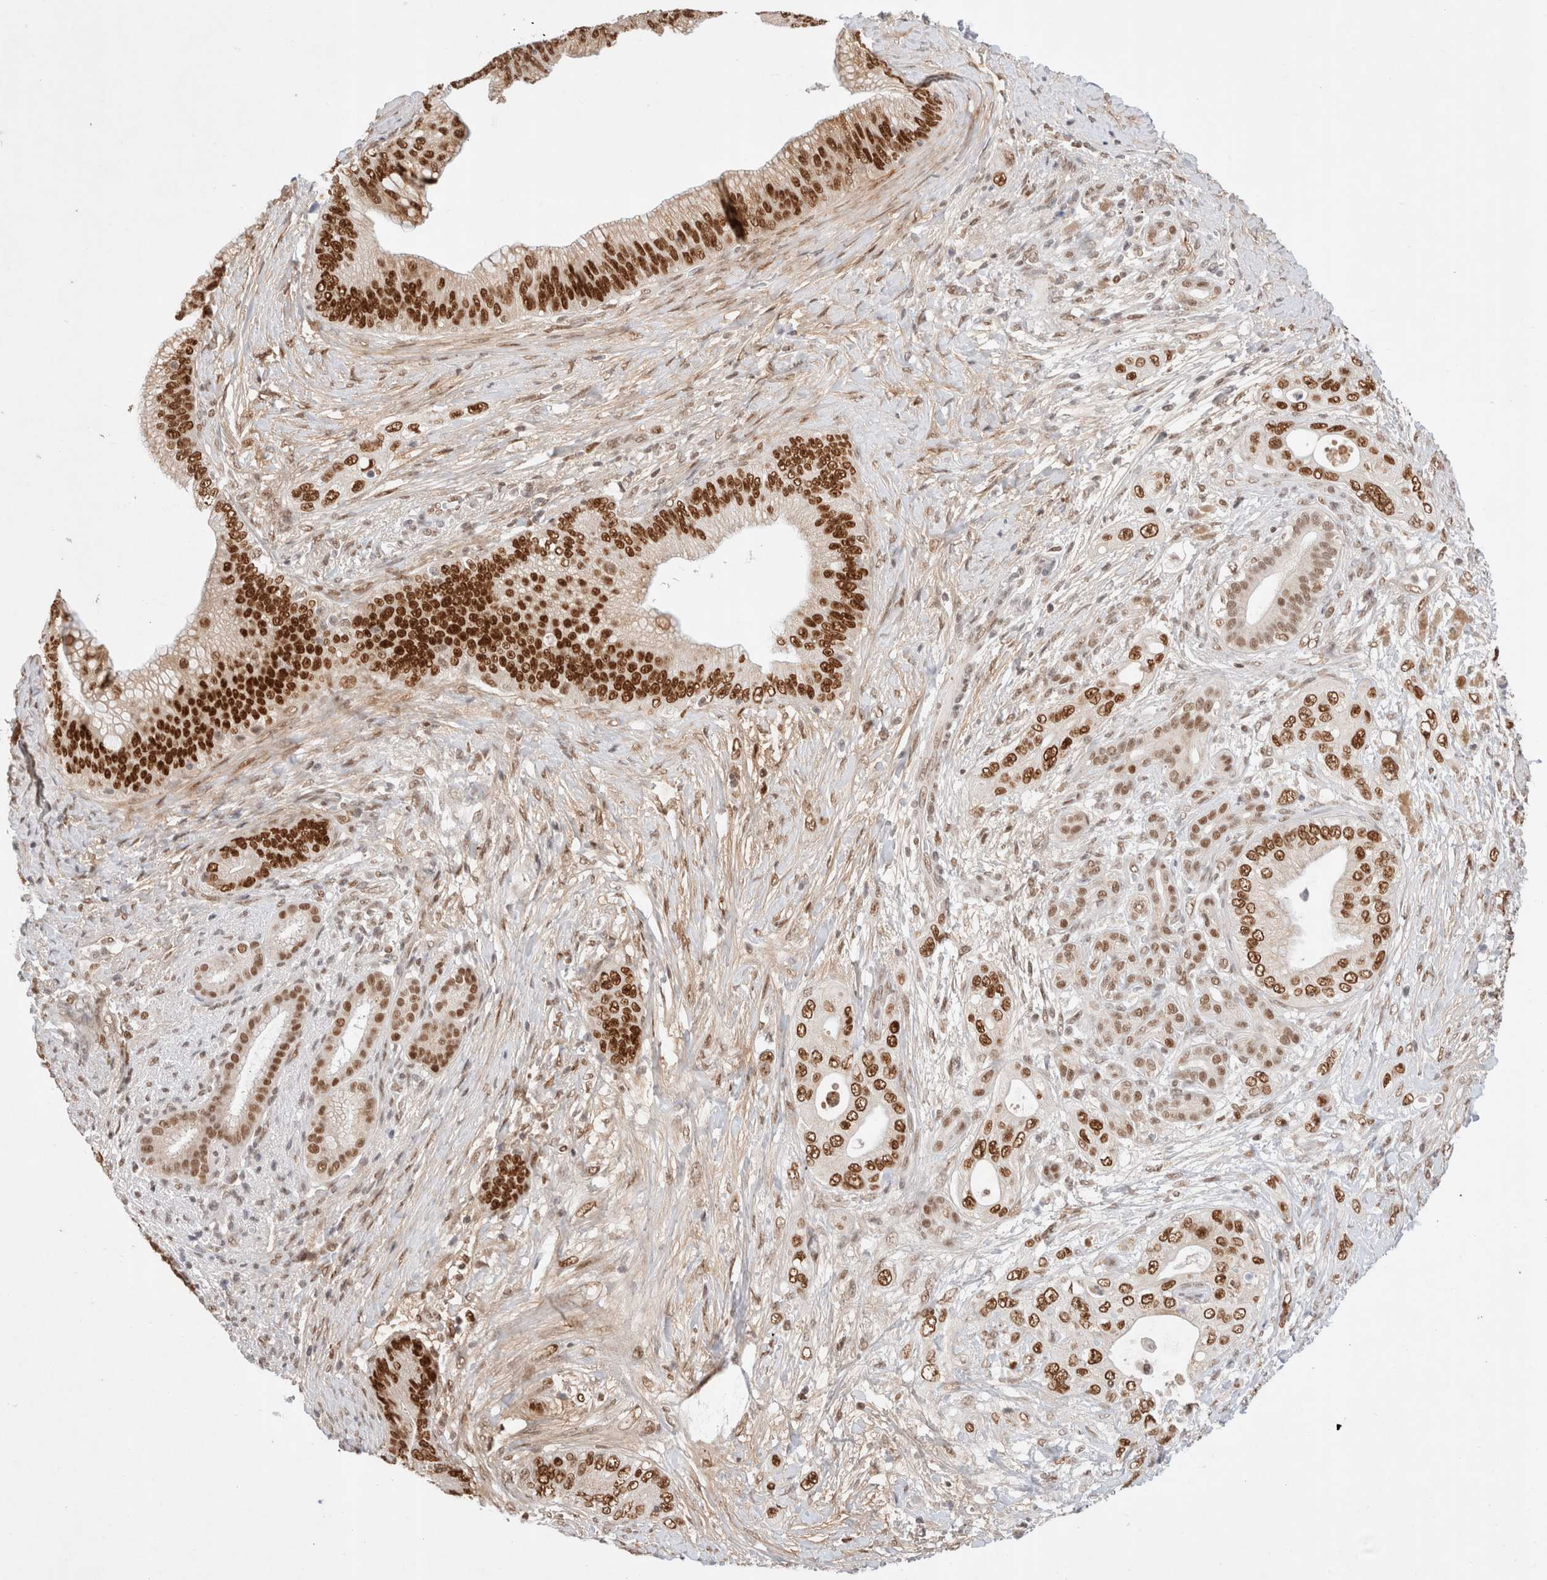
{"staining": {"intensity": "strong", "quantity": ">75%", "location": "nuclear"}, "tissue": "pancreatic cancer", "cell_type": "Tumor cells", "image_type": "cancer", "snomed": [{"axis": "morphology", "description": "Adenocarcinoma, NOS"}, {"axis": "topography", "description": "Pancreas"}], "caption": "IHC of human pancreatic cancer reveals high levels of strong nuclear positivity in about >75% of tumor cells. The protein is stained brown, and the nuclei are stained in blue (DAB IHC with brightfield microscopy, high magnification).", "gene": "GTF2I", "patient": {"sex": "male", "age": 53}}